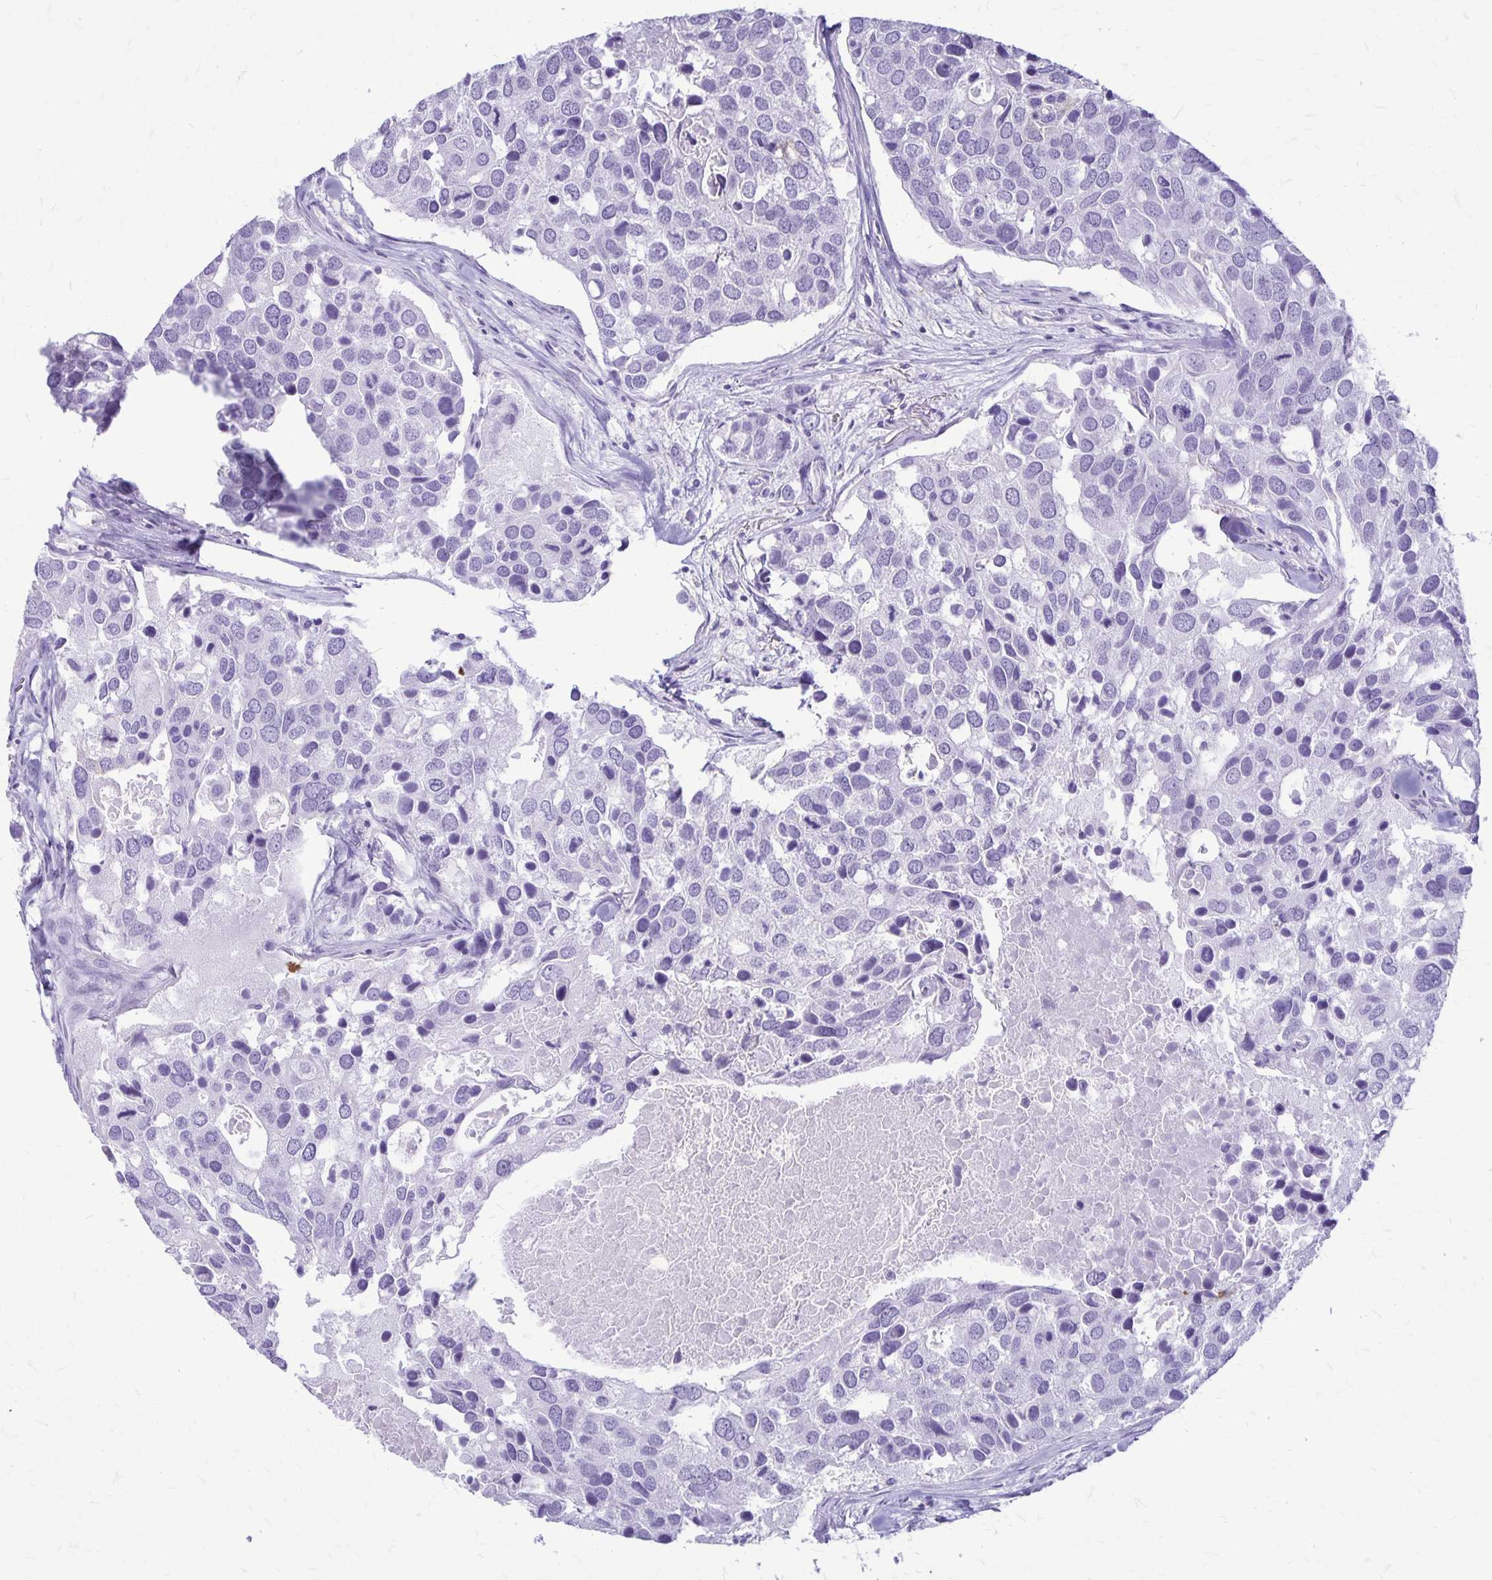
{"staining": {"intensity": "negative", "quantity": "none", "location": "none"}, "tissue": "breast cancer", "cell_type": "Tumor cells", "image_type": "cancer", "snomed": [{"axis": "morphology", "description": "Duct carcinoma"}, {"axis": "topography", "description": "Breast"}], "caption": "The photomicrograph displays no staining of tumor cells in breast cancer (invasive ductal carcinoma).", "gene": "RTN1", "patient": {"sex": "female", "age": 83}}